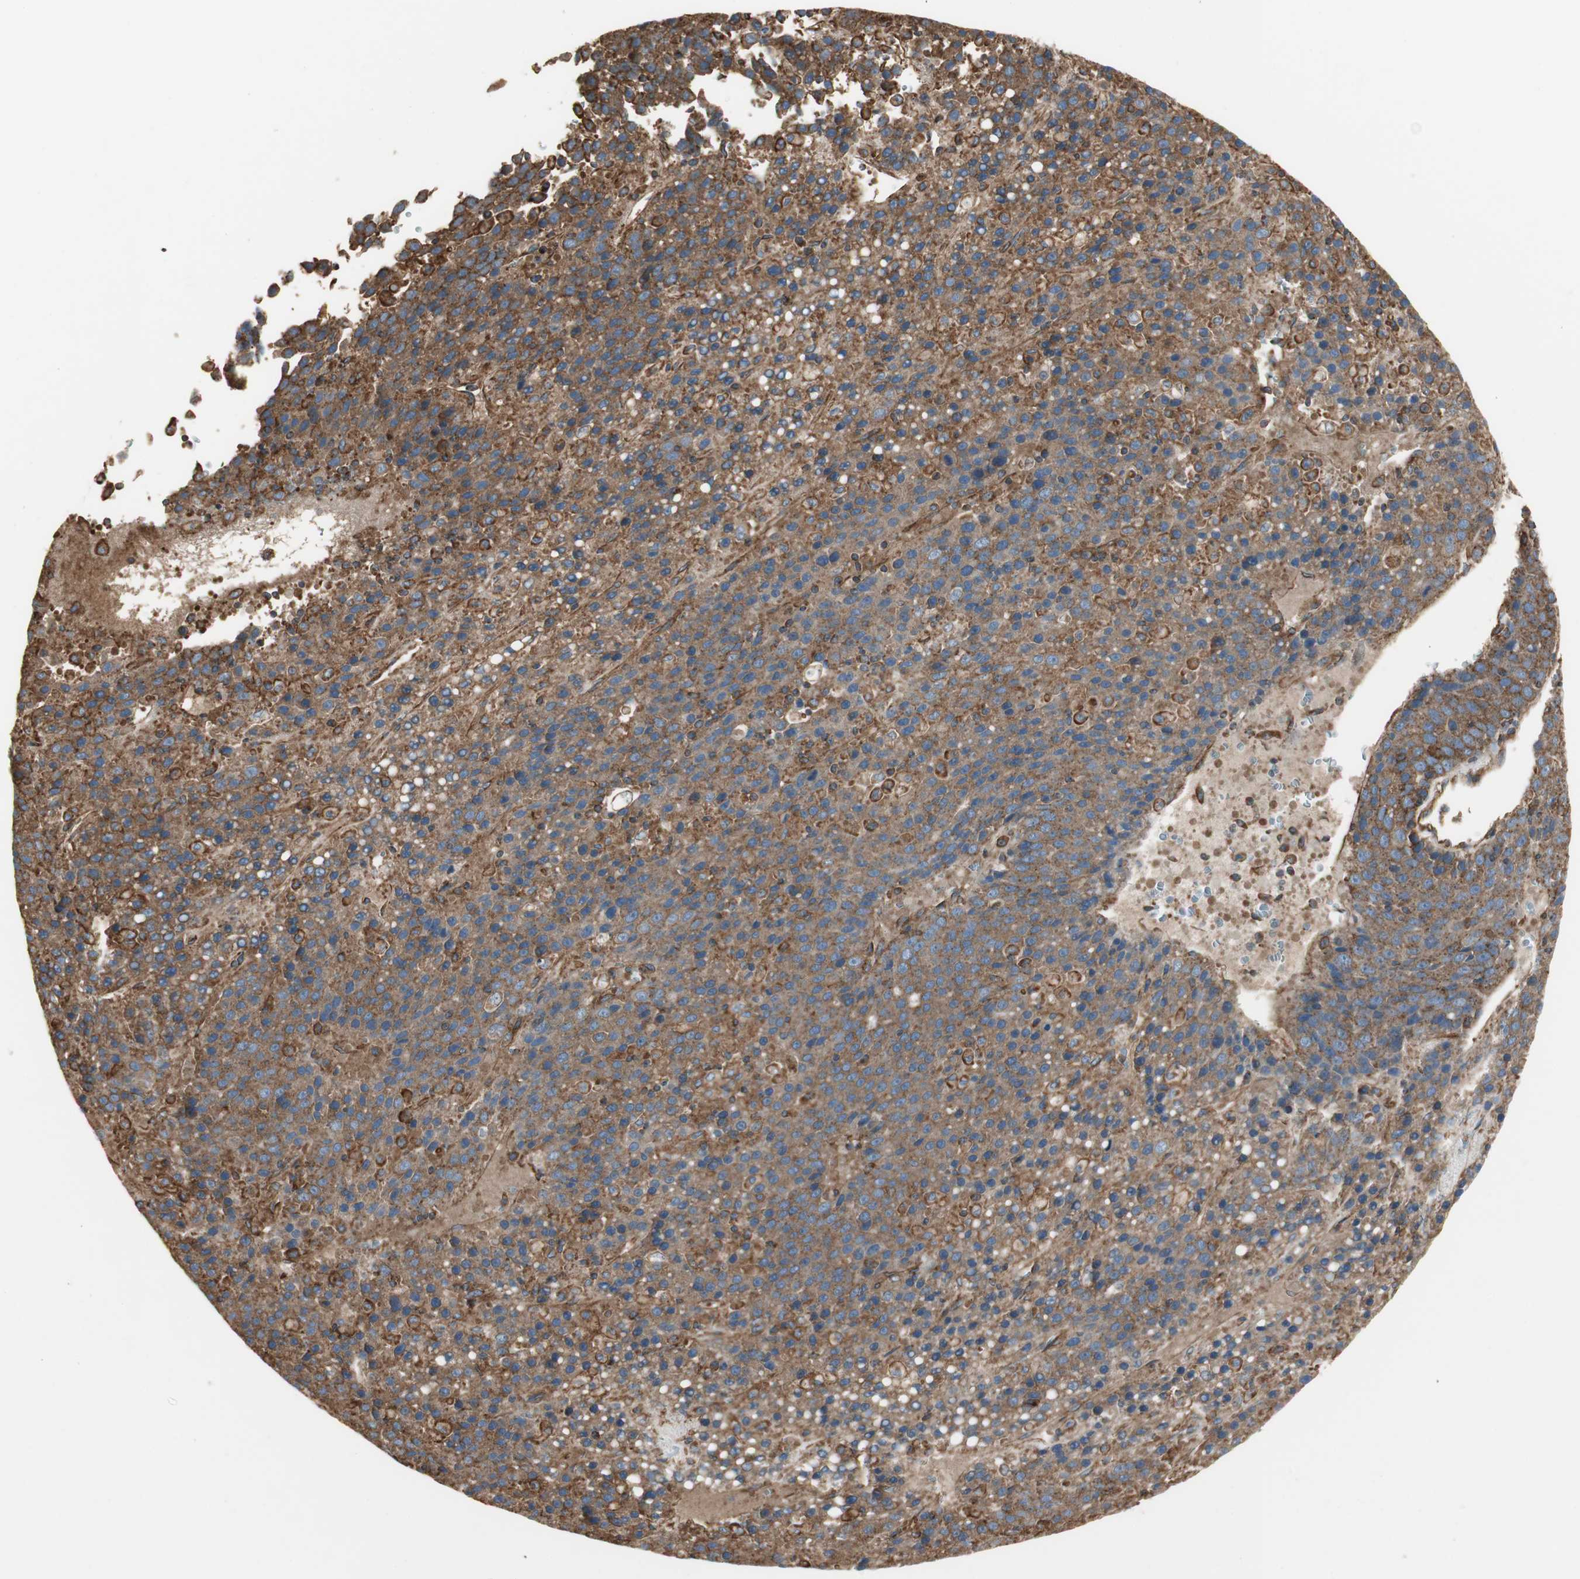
{"staining": {"intensity": "moderate", "quantity": ">75%", "location": "cytoplasmic/membranous"}, "tissue": "liver cancer", "cell_type": "Tumor cells", "image_type": "cancer", "snomed": [{"axis": "morphology", "description": "Carcinoma, Hepatocellular, NOS"}, {"axis": "topography", "description": "Liver"}], "caption": "DAB (3,3'-diaminobenzidine) immunohistochemical staining of human liver cancer (hepatocellular carcinoma) demonstrates moderate cytoplasmic/membranous protein expression in about >75% of tumor cells.", "gene": "H6PD", "patient": {"sex": "female", "age": 53}}